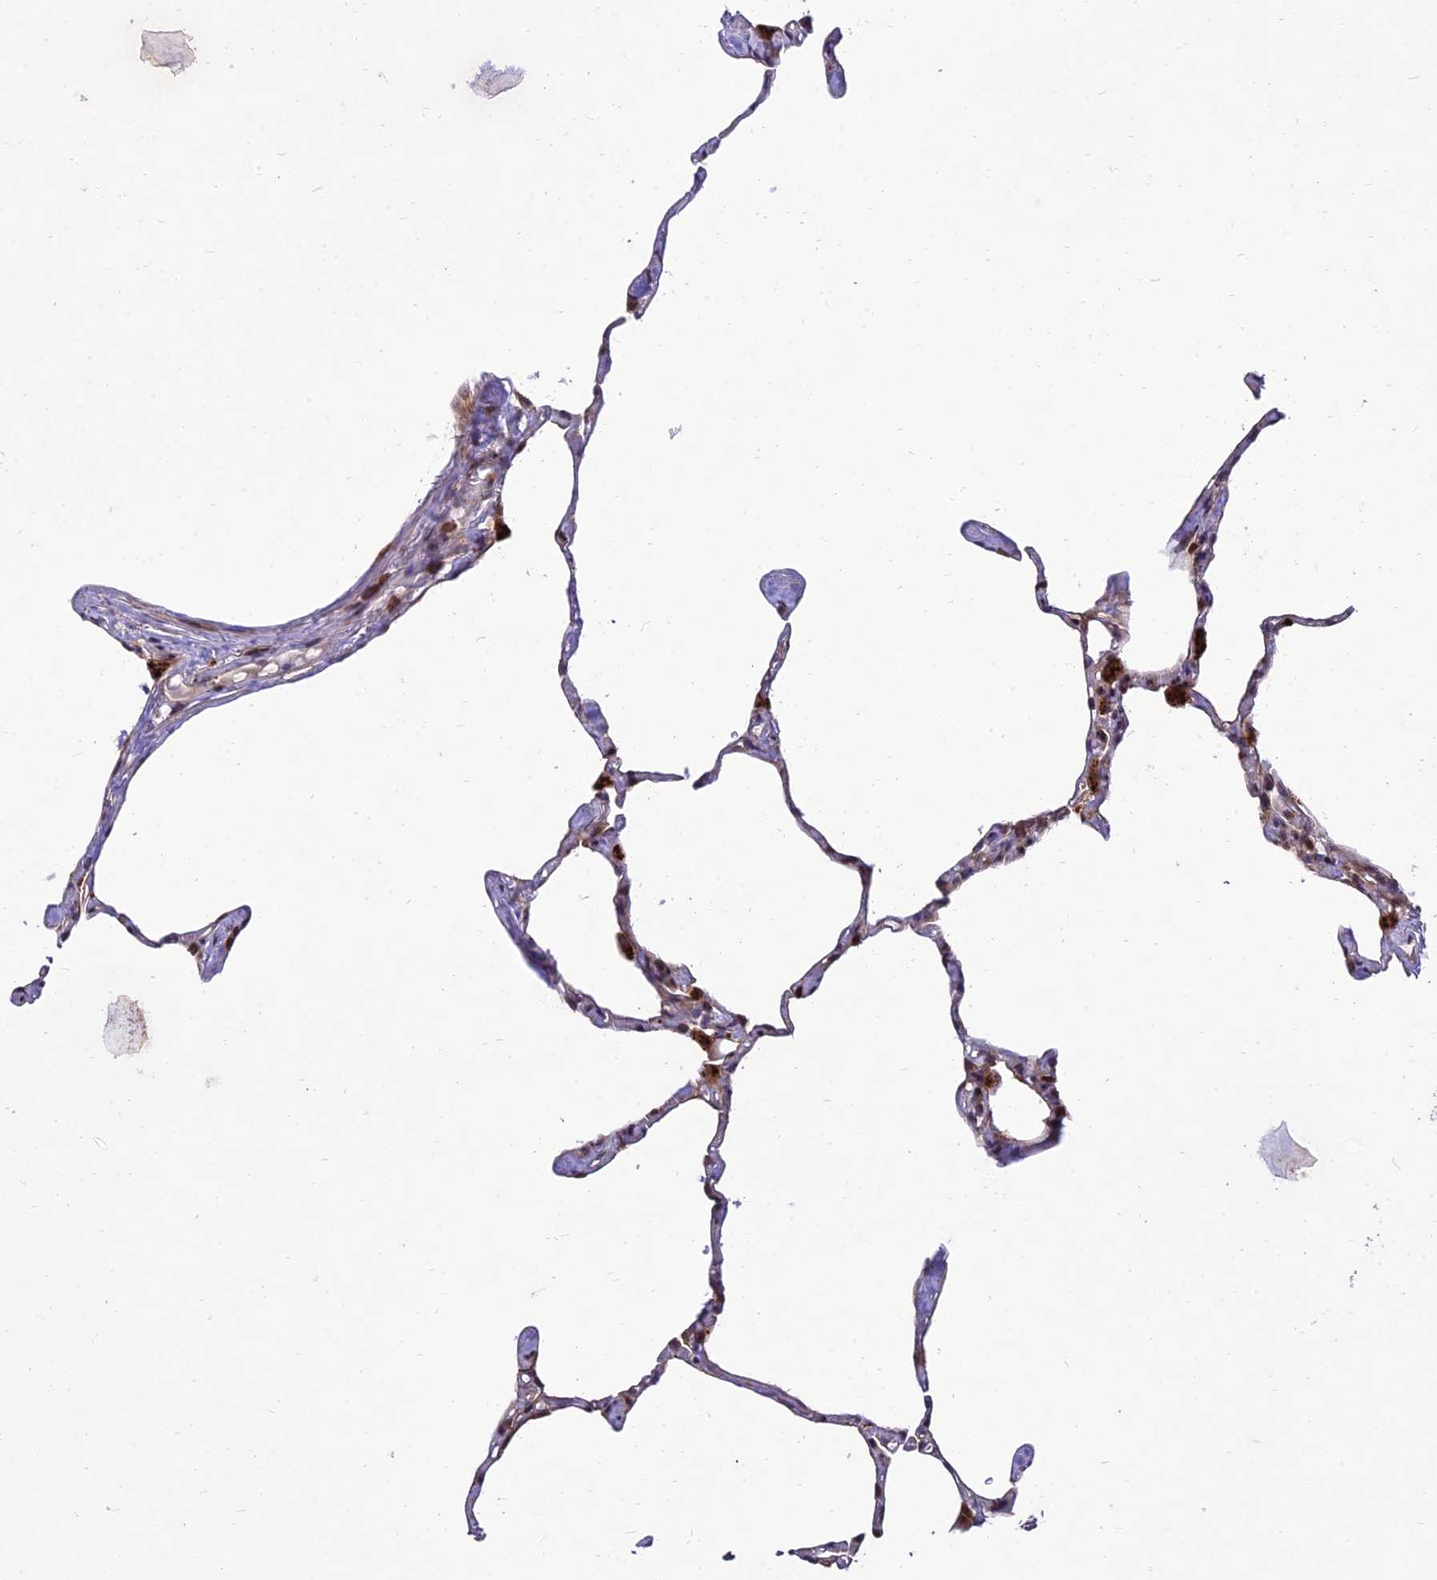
{"staining": {"intensity": "negative", "quantity": "none", "location": "none"}, "tissue": "lung", "cell_type": "Alveolar cells", "image_type": "normal", "snomed": [{"axis": "morphology", "description": "Normal tissue, NOS"}, {"axis": "topography", "description": "Lung"}], "caption": "This is an immunohistochemistry image of unremarkable human lung. There is no positivity in alveolar cells.", "gene": "MKKS", "patient": {"sex": "male", "age": 65}}